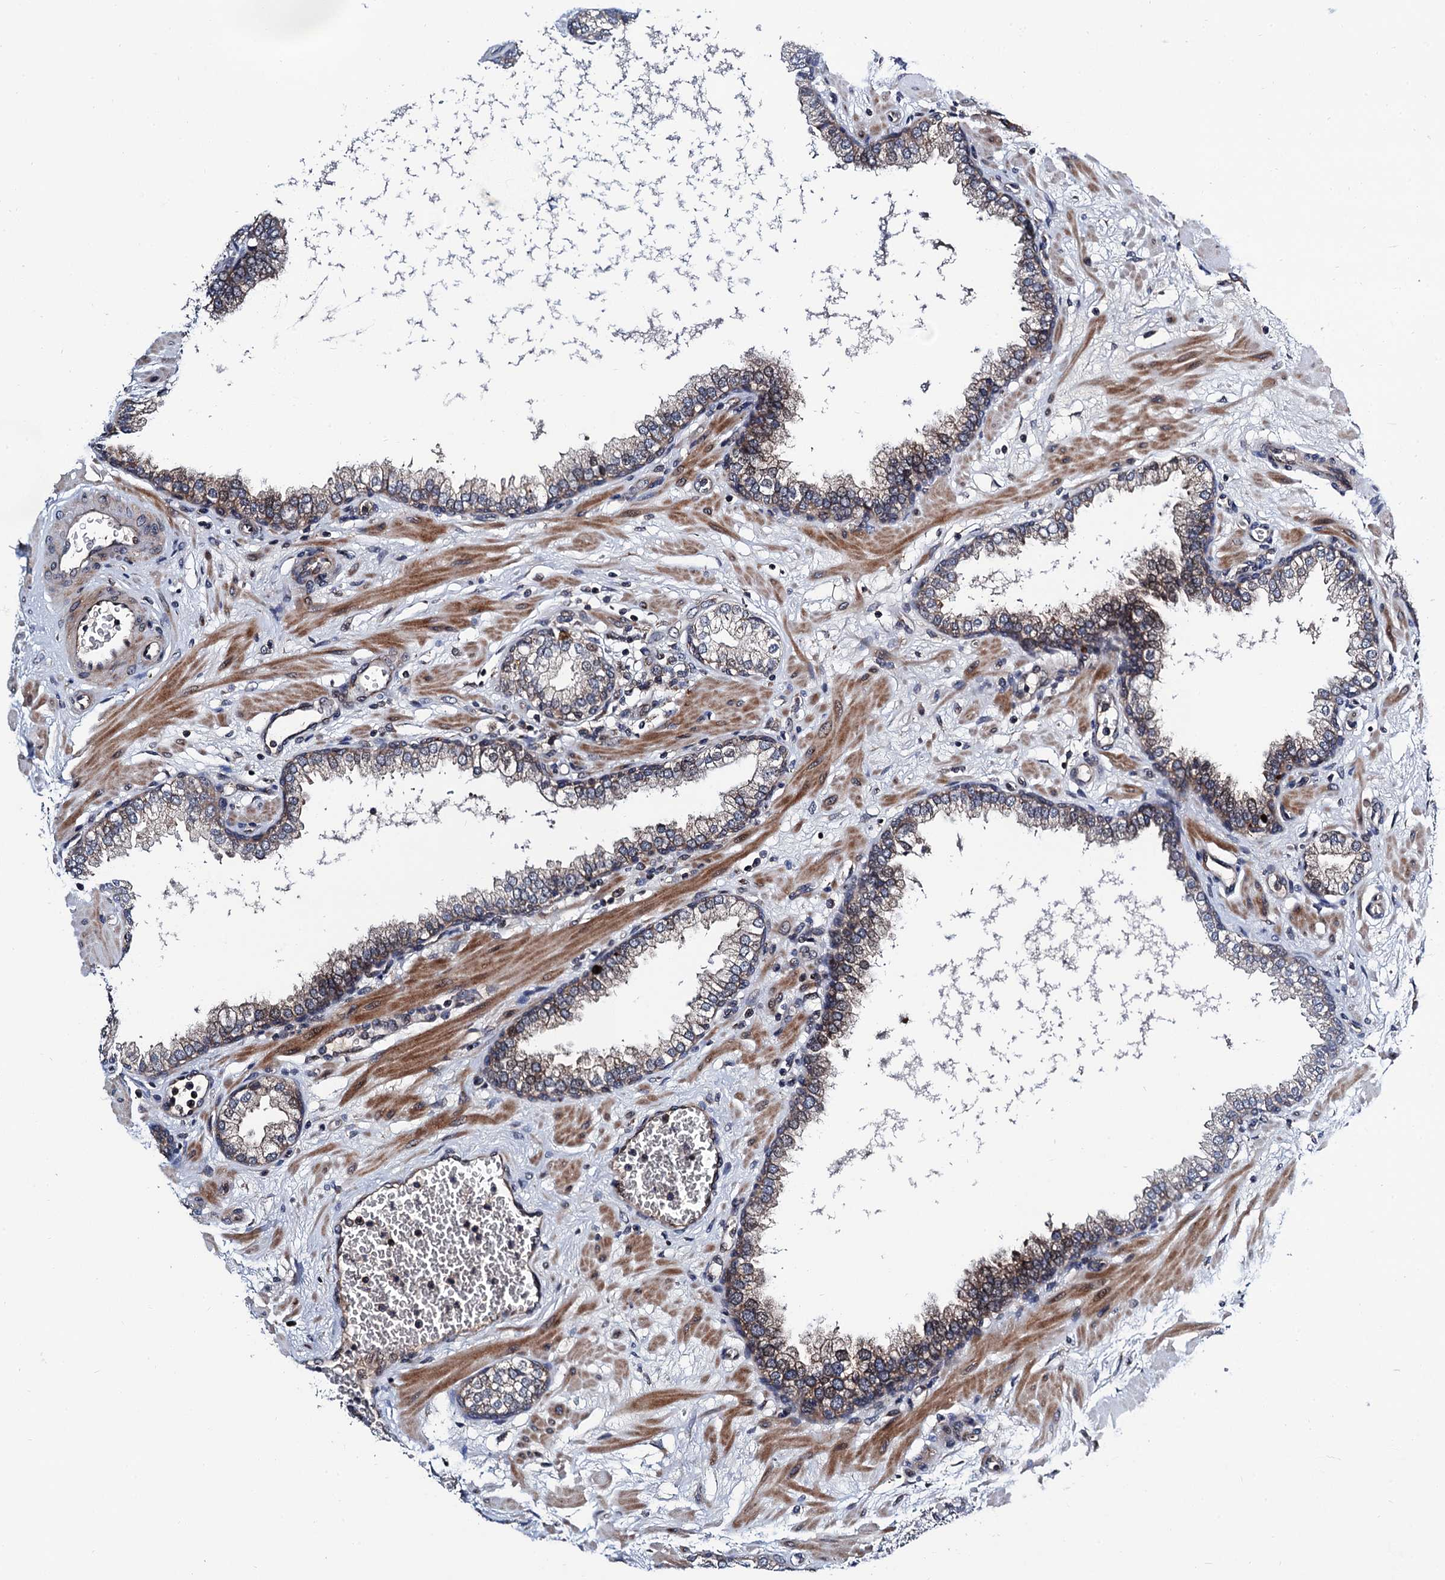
{"staining": {"intensity": "weak", "quantity": "25%-75%", "location": "cytoplasmic/membranous"}, "tissue": "prostate", "cell_type": "Glandular cells", "image_type": "normal", "snomed": [{"axis": "morphology", "description": "Normal tissue, NOS"}, {"axis": "morphology", "description": "Urothelial carcinoma, Low grade"}, {"axis": "topography", "description": "Urinary bladder"}, {"axis": "topography", "description": "Prostate"}], "caption": "Immunohistochemical staining of normal human prostate exhibits low levels of weak cytoplasmic/membranous expression in approximately 25%-75% of glandular cells.", "gene": "NAA16", "patient": {"sex": "male", "age": 60}}